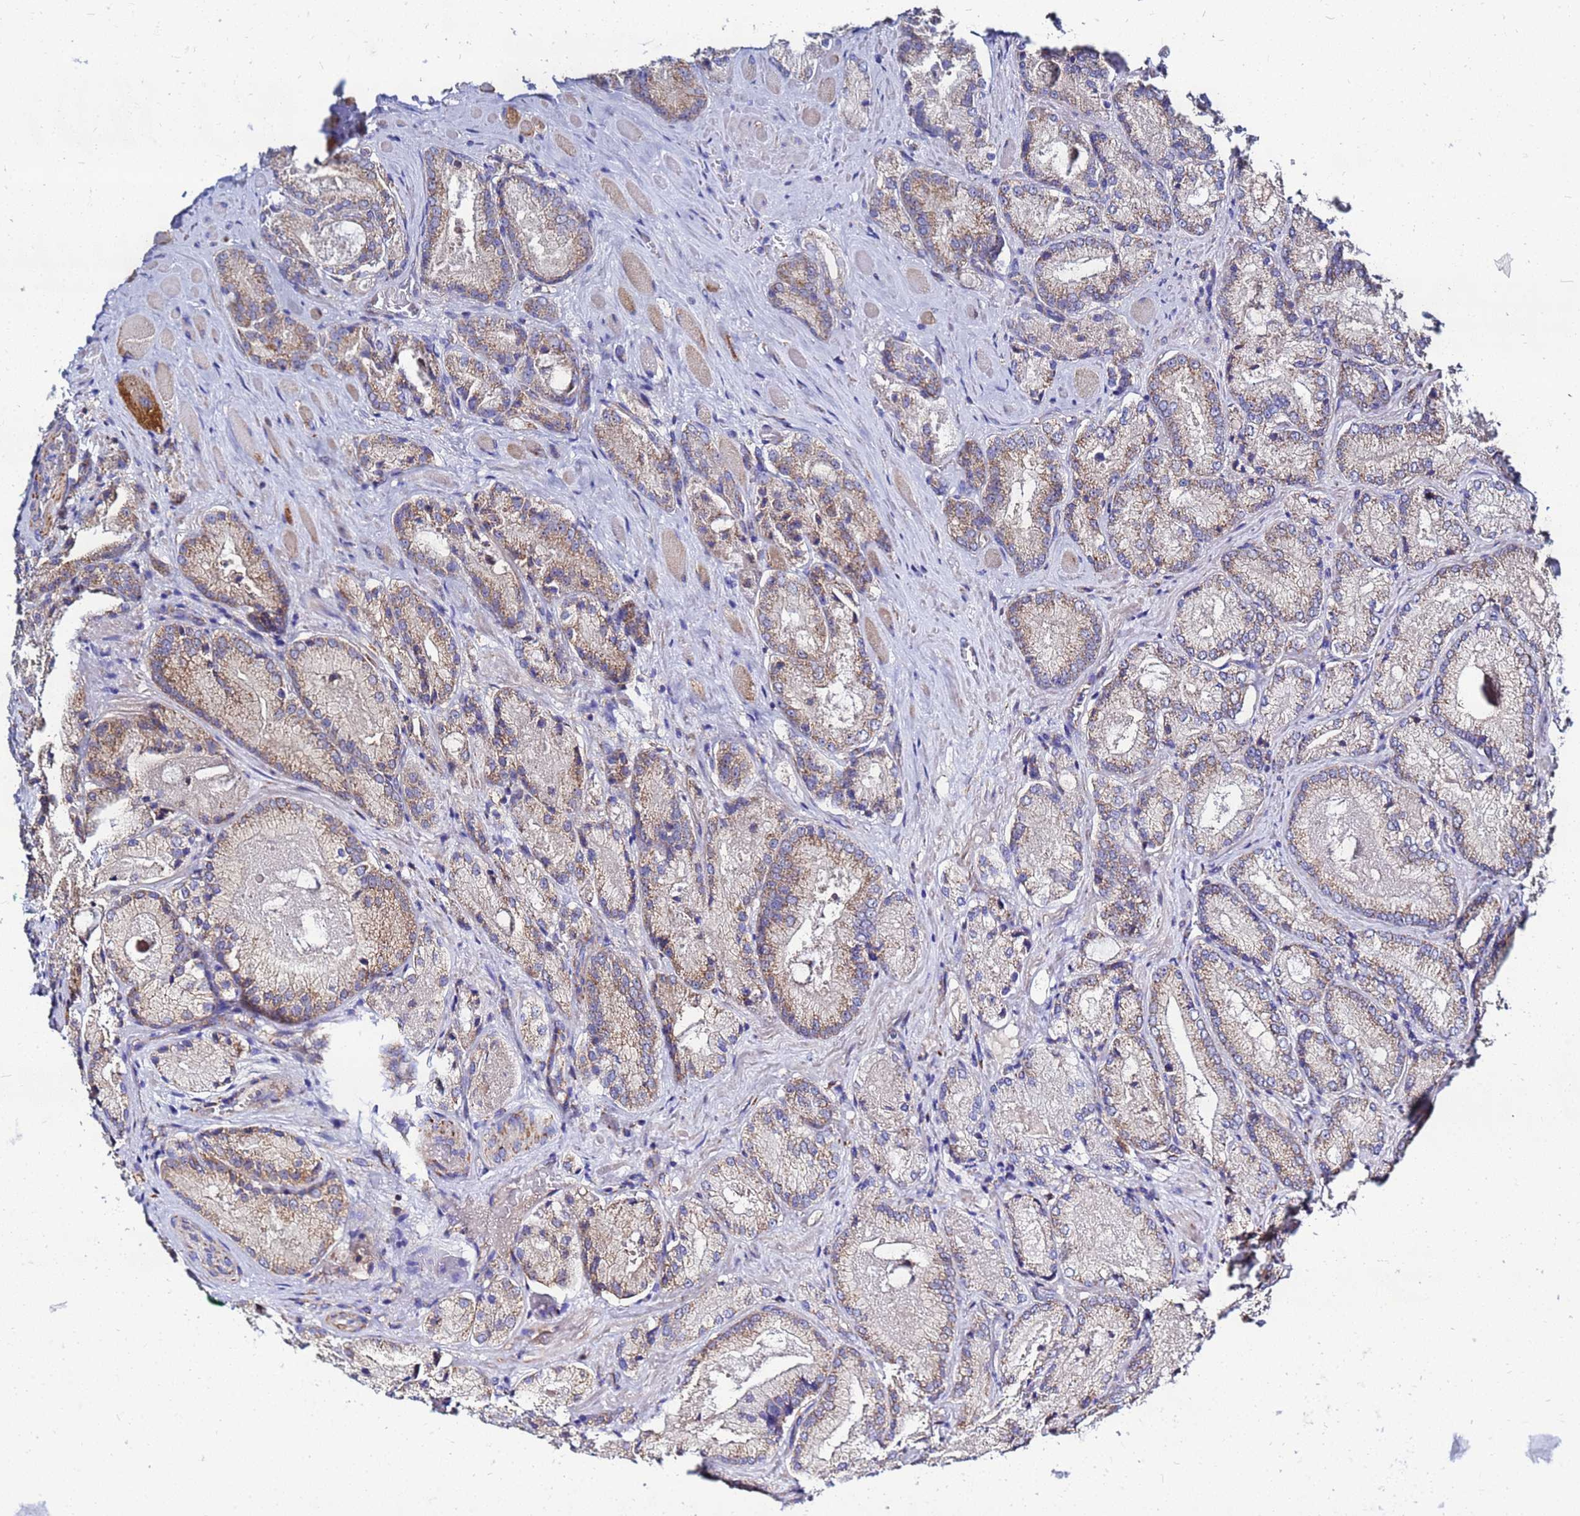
{"staining": {"intensity": "moderate", "quantity": "25%-75%", "location": "cytoplasmic/membranous"}, "tissue": "prostate cancer", "cell_type": "Tumor cells", "image_type": "cancer", "snomed": [{"axis": "morphology", "description": "Adenocarcinoma, Low grade"}, {"axis": "topography", "description": "Prostate"}], "caption": "Prostate cancer (adenocarcinoma (low-grade)) stained for a protein demonstrates moderate cytoplasmic/membranous positivity in tumor cells. (IHC, brightfield microscopy, high magnification).", "gene": "FAHD2A", "patient": {"sex": "male", "age": 74}}